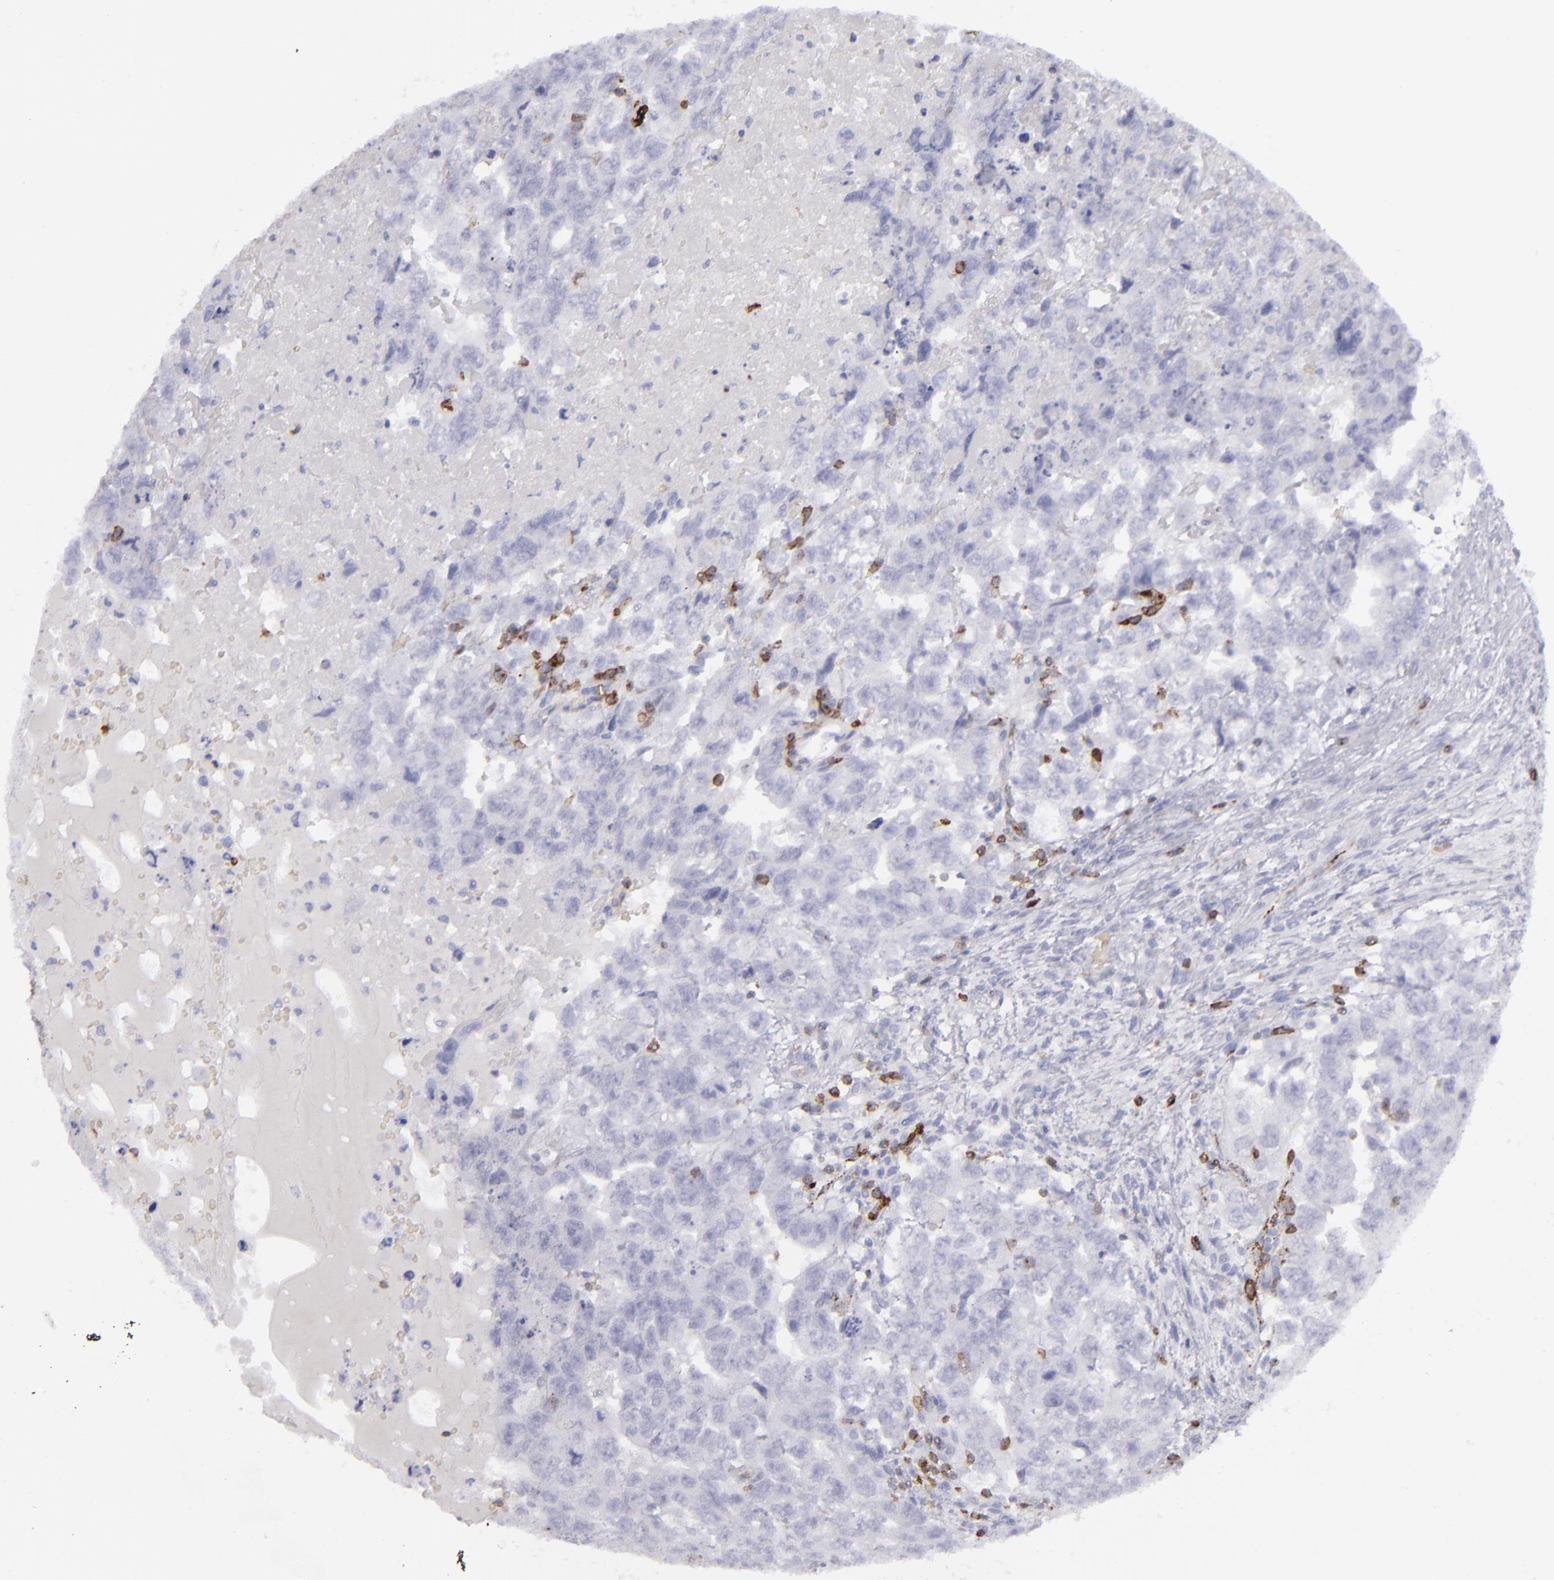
{"staining": {"intensity": "negative", "quantity": "none", "location": "none"}, "tissue": "testis cancer", "cell_type": "Tumor cells", "image_type": "cancer", "snomed": [{"axis": "morphology", "description": "Carcinoma, Embryonal, NOS"}, {"axis": "topography", "description": "Testis"}], "caption": "IHC histopathology image of testis cancer (embryonal carcinoma) stained for a protein (brown), which demonstrates no positivity in tumor cells.", "gene": "CD27", "patient": {"sex": "male", "age": 36}}